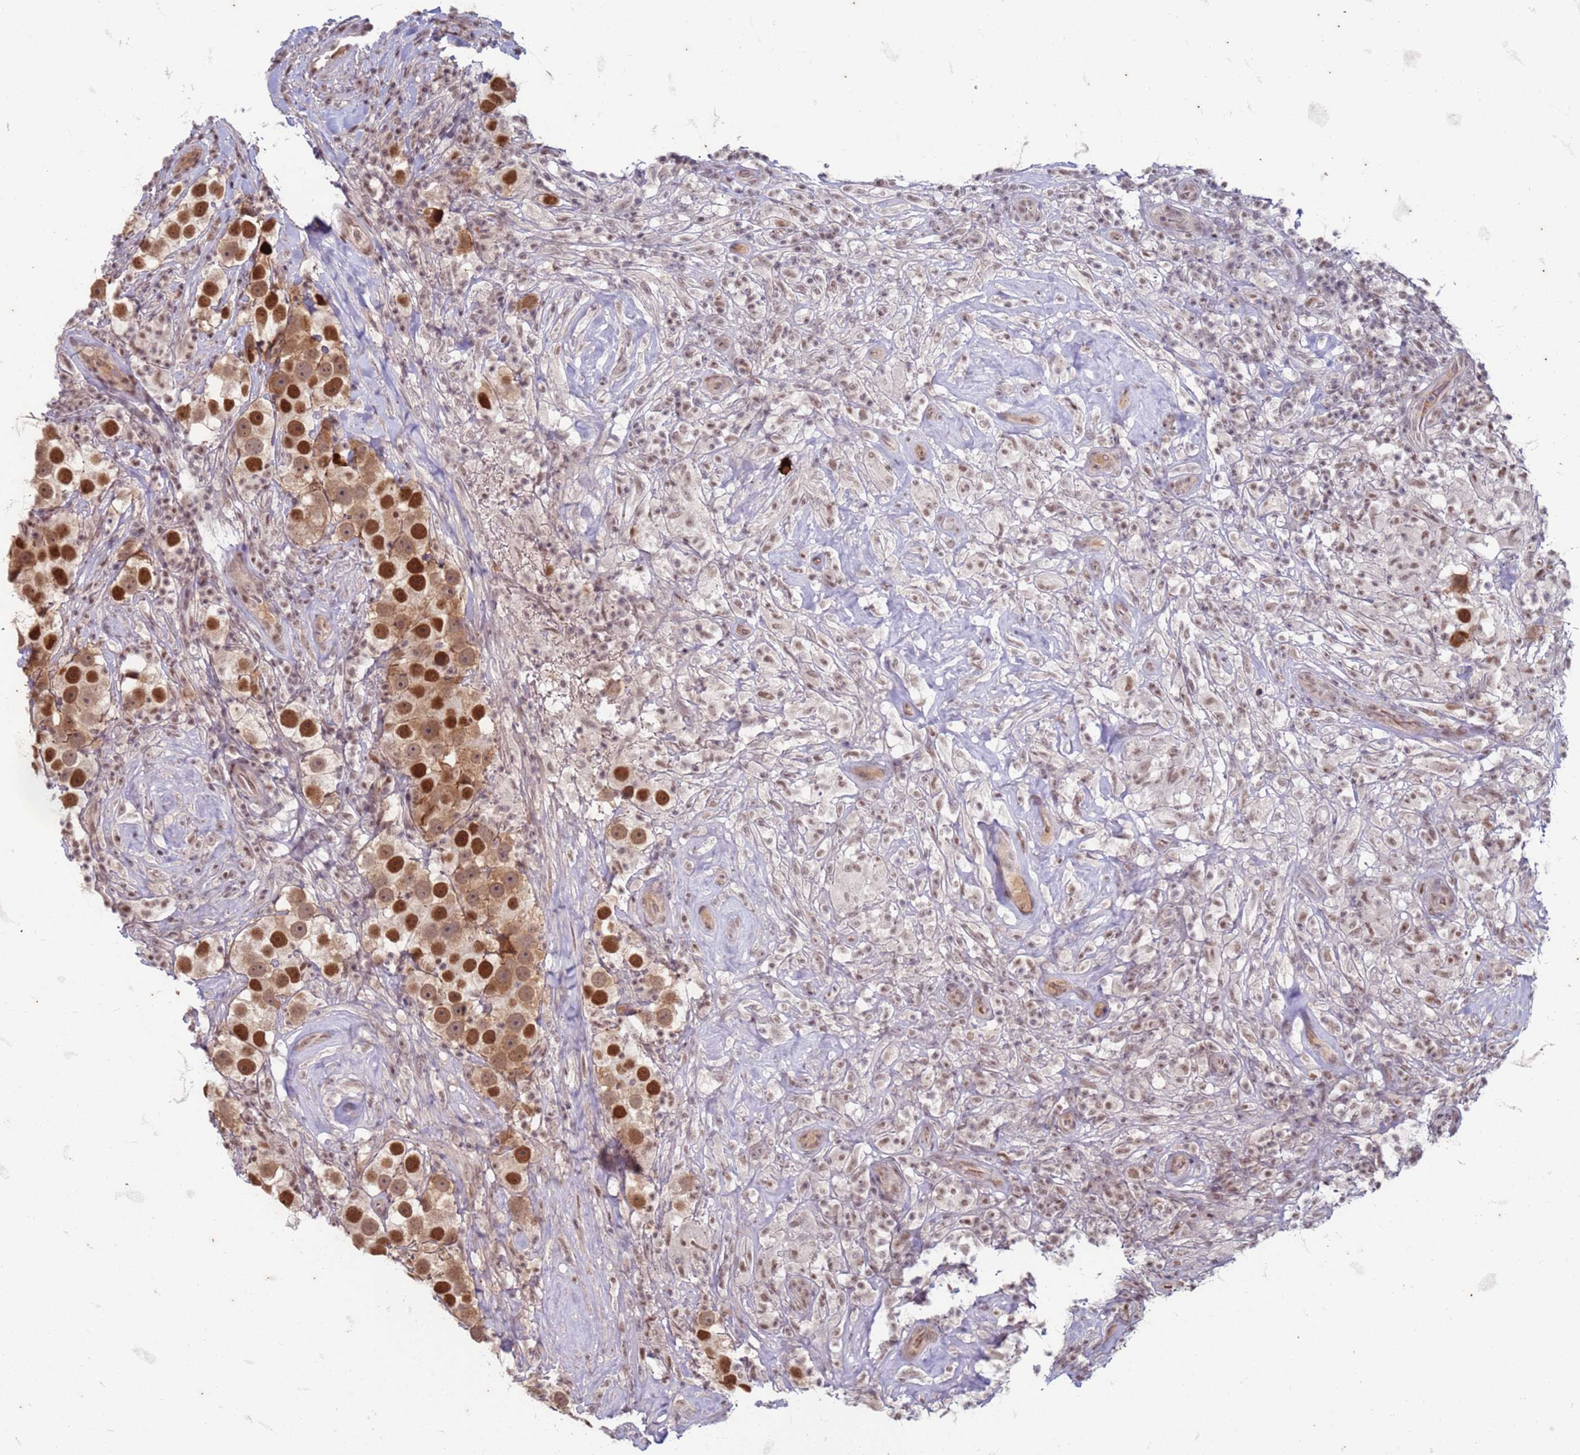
{"staining": {"intensity": "strong", "quantity": ">75%", "location": "nuclear"}, "tissue": "testis cancer", "cell_type": "Tumor cells", "image_type": "cancer", "snomed": [{"axis": "morphology", "description": "Seminoma, NOS"}, {"axis": "topography", "description": "Testis"}], "caption": "A brown stain shows strong nuclear positivity of a protein in human testis cancer tumor cells.", "gene": "TRMT6", "patient": {"sex": "male", "age": 49}}